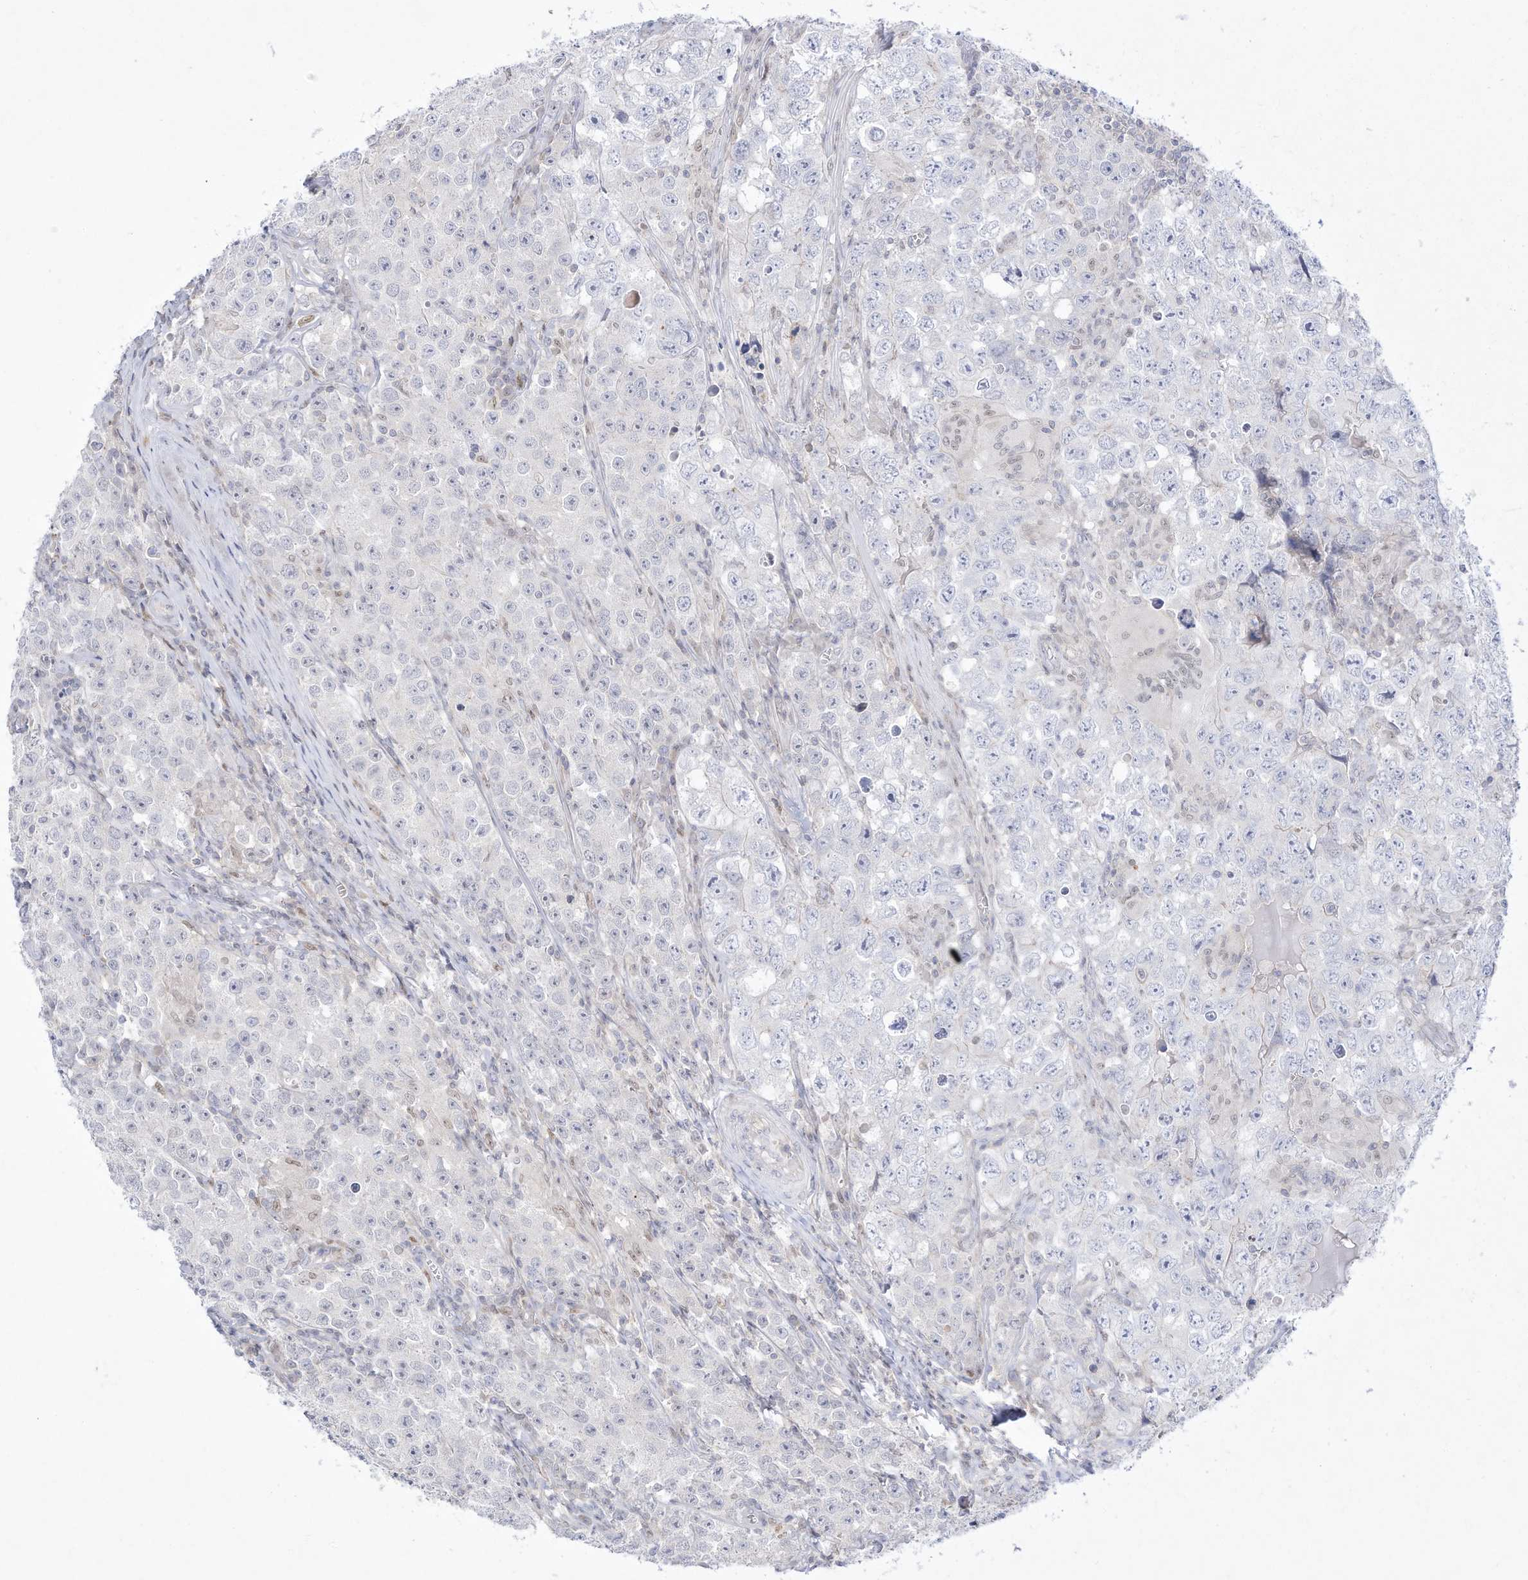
{"staining": {"intensity": "negative", "quantity": "none", "location": "none"}, "tissue": "testis cancer", "cell_type": "Tumor cells", "image_type": "cancer", "snomed": [{"axis": "morphology", "description": "Seminoma, NOS"}, {"axis": "morphology", "description": "Carcinoma, Embryonal, NOS"}, {"axis": "topography", "description": "Testis"}], "caption": "High magnification brightfield microscopy of testis embryonal carcinoma stained with DAB (3,3'-diaminobenzidine) (brown) and counterstained with hematoxylin (blue): tumor cells show no significant expression.", "gene": "DMKN", "patient": {"sex": "male", "age": 43}}